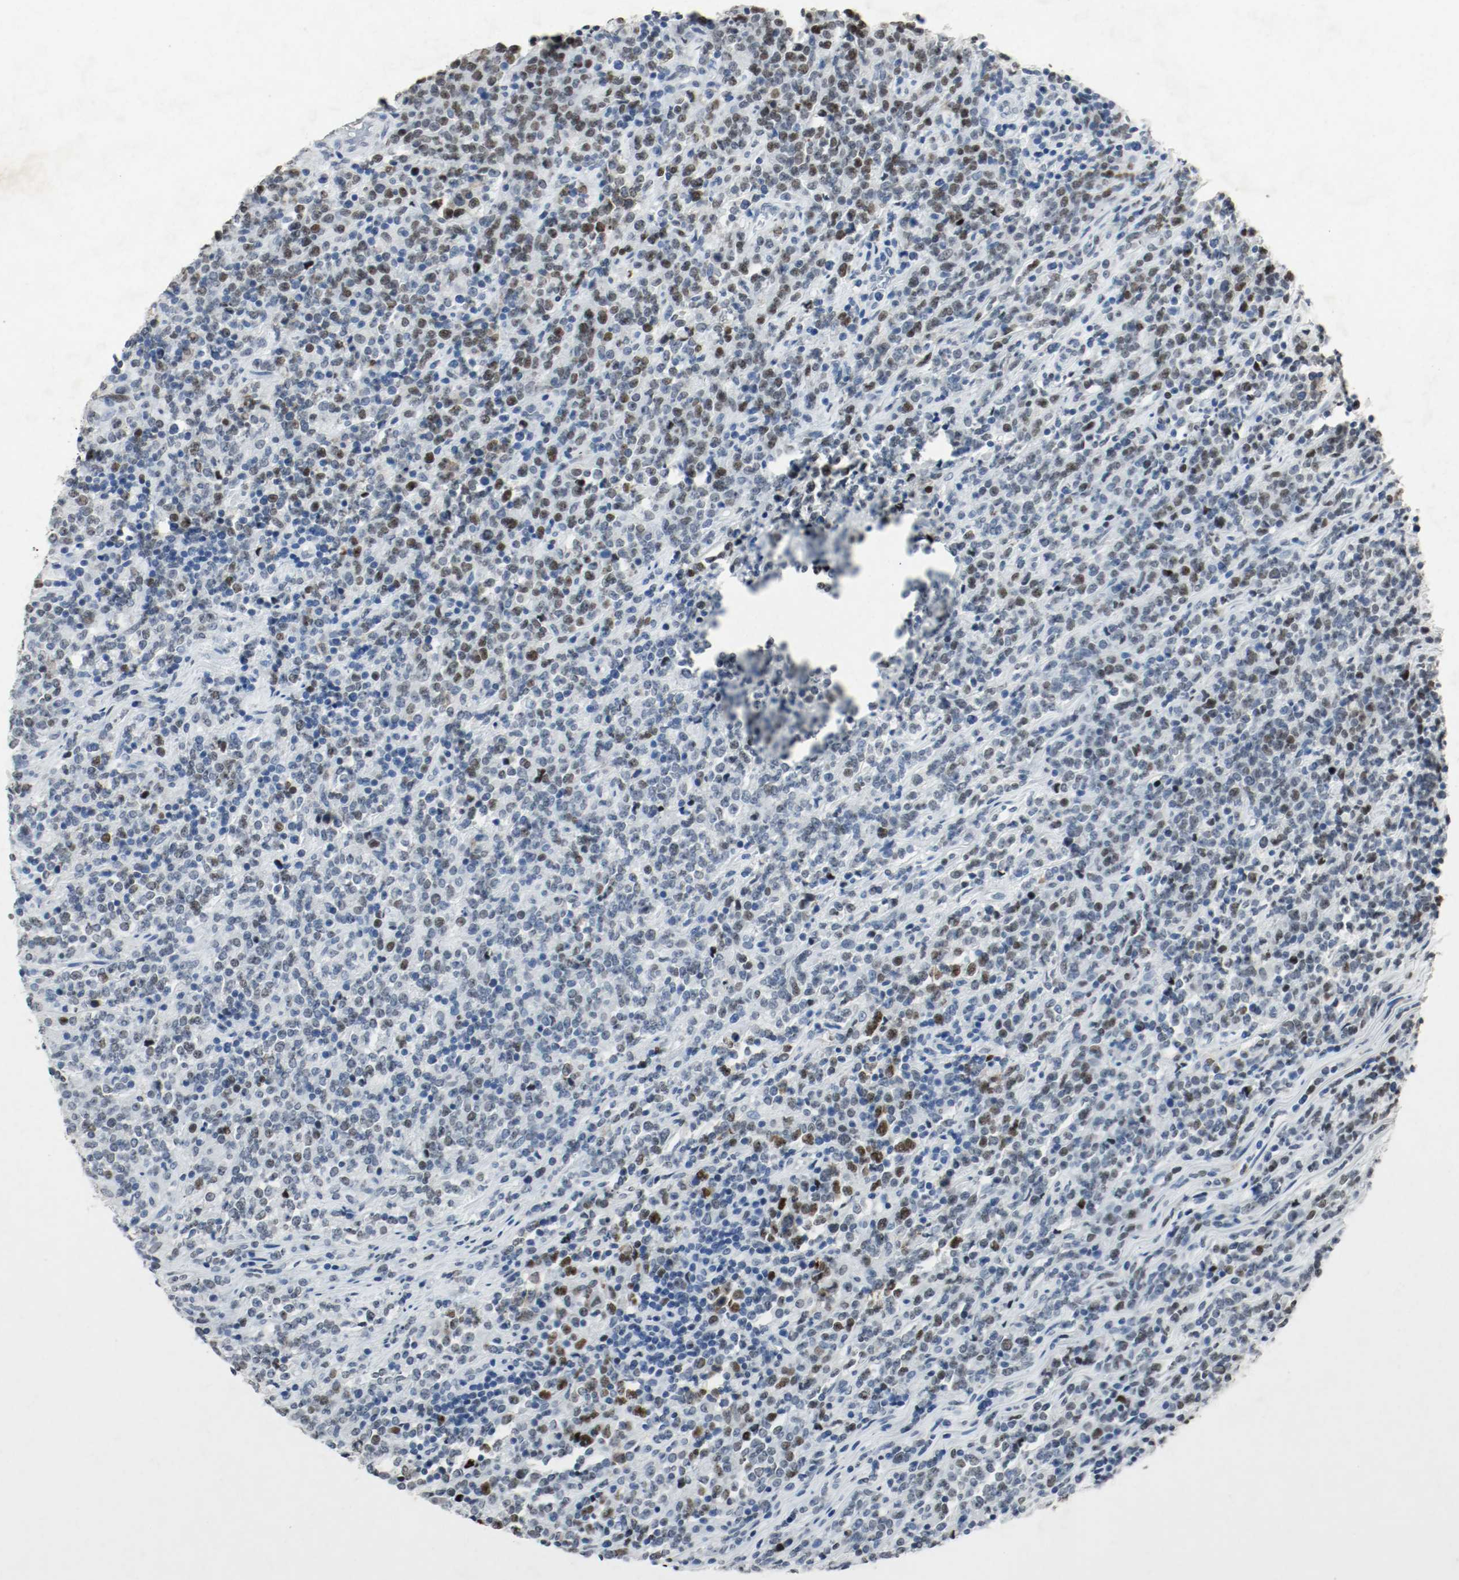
{"staining": {"intensity": "moderate", "quantity": ">75%", "location": "nuclear"}, "tissue": "lymphoma", "cell_type": "Tumor cells", "image_type": "cancer", "snomed": [{"axis": "morphology", "description": "Malignant lymphoma, non-Hodgkin's type, High grade"}, {"axis": "topography", "description": "Soft tissue"}], "caption": "Lymphoma stained with DAB (3,3'-diaminobenzidine) immunohistochemistry (IHC) reveals medium levels of moderate nuclear expression in approximately >75% of tumor cells. (DAB (3,3'-diaminobenzidine) = brown stain, brightfield microscopy at high magnification).", "gene": "DNMT1", "patient": {"sex": "male", "age": 18}}